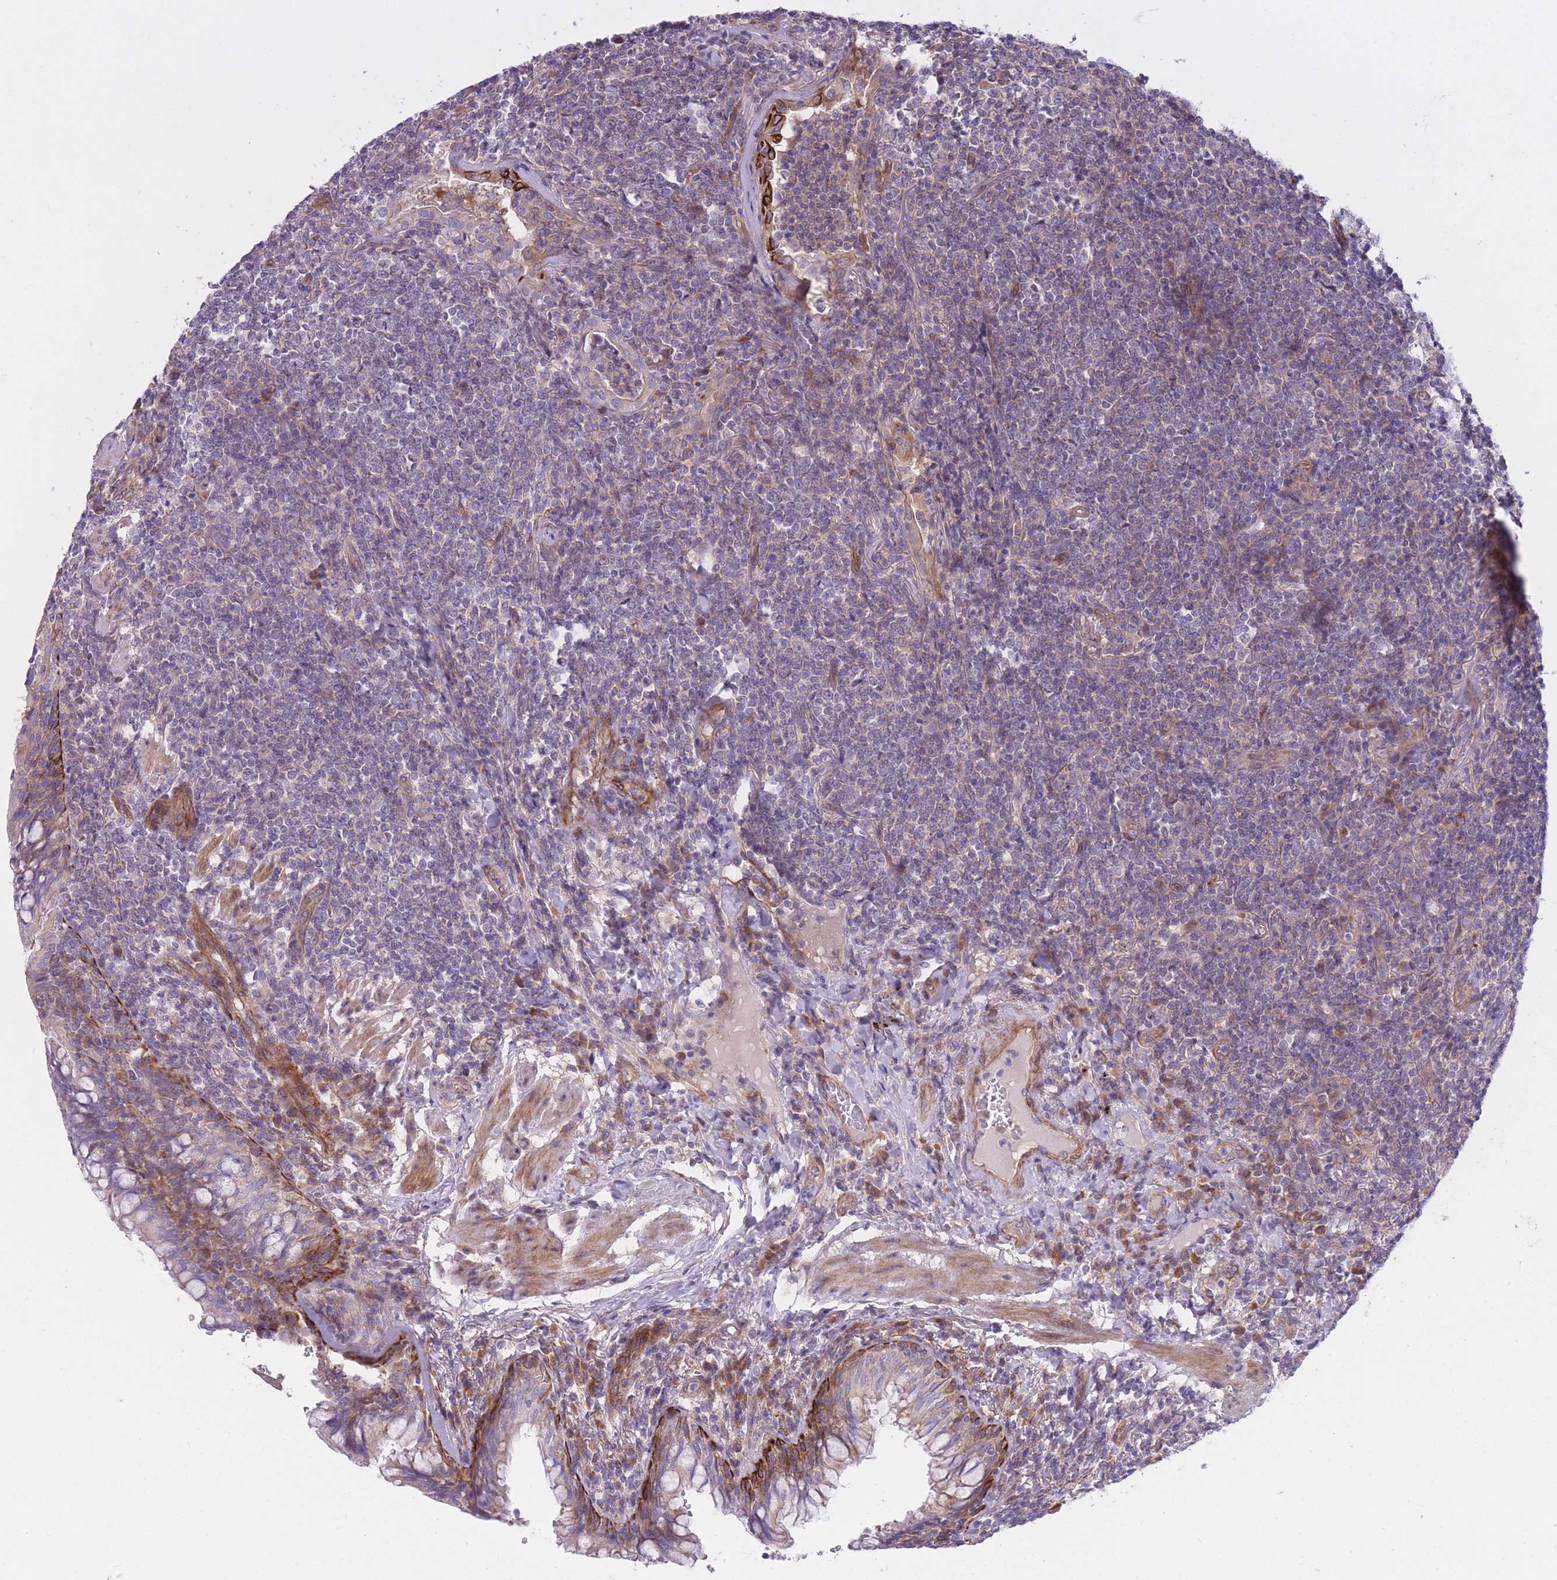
{"staining": {"intensity": "negative", "quantity": "none", "location": "none"}, "tissue": "lymphoma", "cell_type": "Tumor cells", "image_type": "cancer", "snomed": [{"axis": "morphology", "description": "Malignant lymphoma, non-Hodgkin's type, Low grade"}, {"axis": "topography", "description": "Lung"}], "caption": "A micrograph of low-grade malignant lymphoma, non-Hodgkin's type stained for a protein reveals no brown staining in tumor cells.", "gene": "CHAC1", "patient": {"sex": "female", "age": 71}}